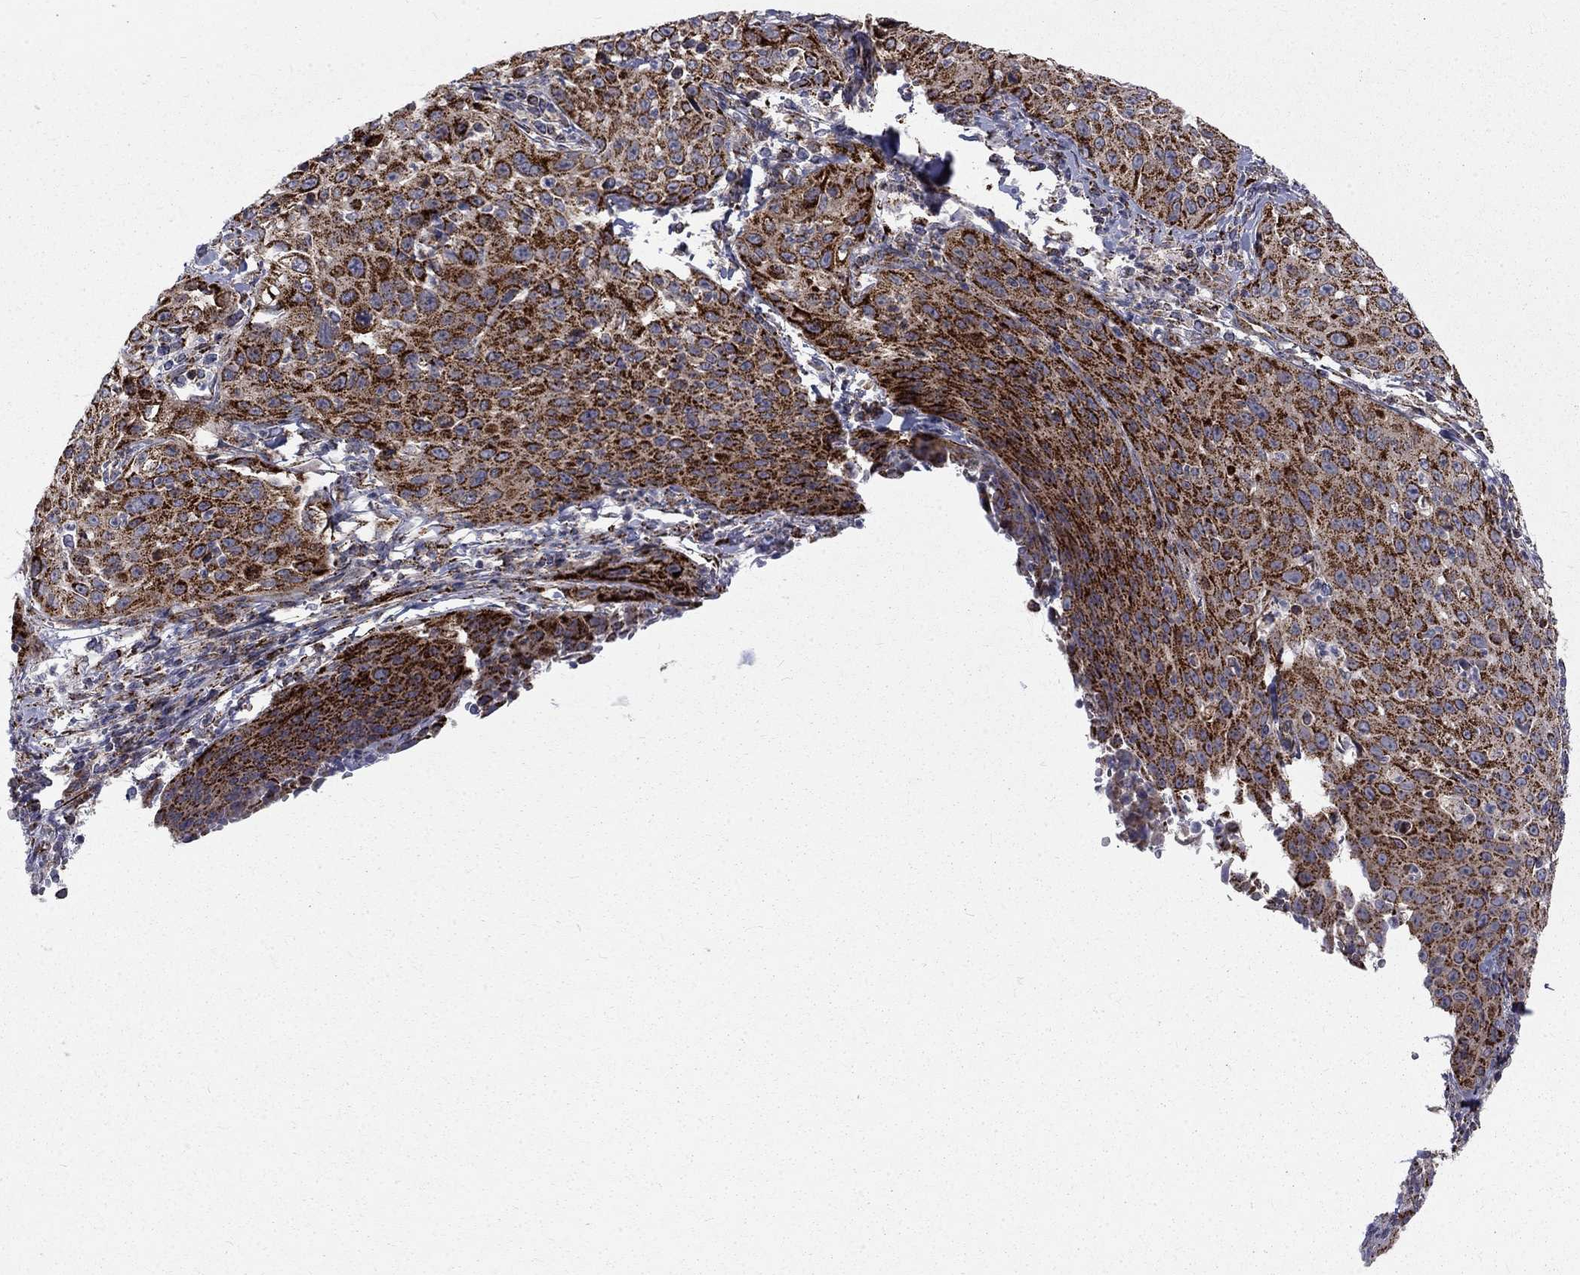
{"staining": {"intensity": "strong", "quantity": ">75%", "location": "cytoplasmic/membranous"}, "tissue": "cervical cancer", "cell_type": "Tumor cells", "image_type": "cancer", "snomed": [{"axis": "morphology", "description": "Squamous cell carcinoma, NOS"}, {"axis": "topography", "description": "Cervix"}], "caption": "Cervical squamous cell carcinoma tissue shows strong cytoplasmic/membranous staining in approximately >75% of tumor cells", "gene": "ALDH1B1", "patient": {"sex": "female", "age": 26}}